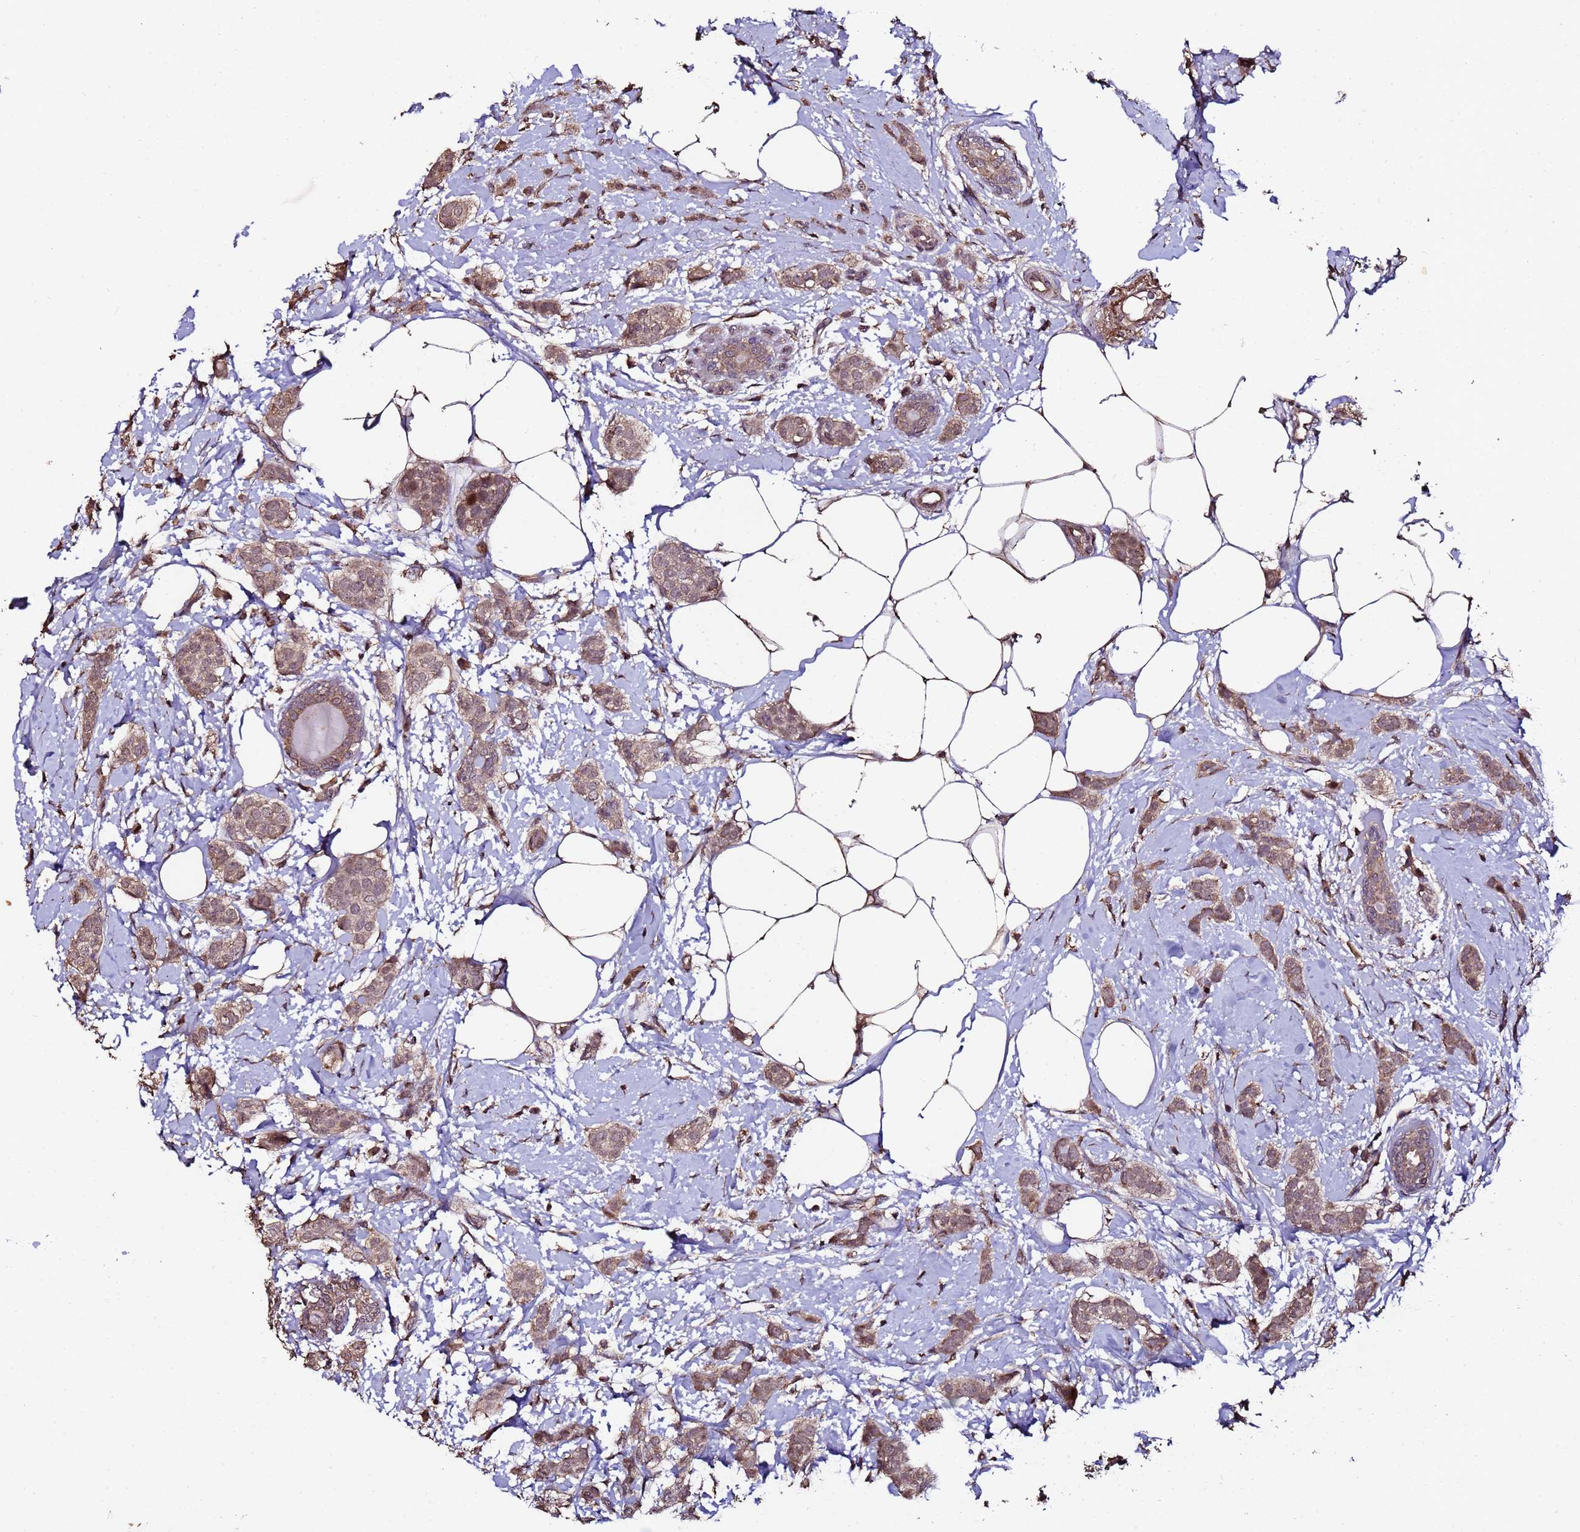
{"staining": {"intensity": "moderate", "quantity": ">75%", "location": "cytoplasmic/membranous,nuclear"}, "tissue": "breast cancer", "cell_type": "Tumor cells", "image_type": "cancer", "snomed": [{"axis": "morphology", "description": "Duct carcinoma"}, {"axis": "topography", "description": "Breast"}], "caption": "Breast cancer tissue displays moderate cytoplasmic/membranous and nuclear staining in approximately >75% of tumor cells, visualized by immunohistochemistry.", "gene": "PRODH", "patient": {"sex": "female", "age": 72}}